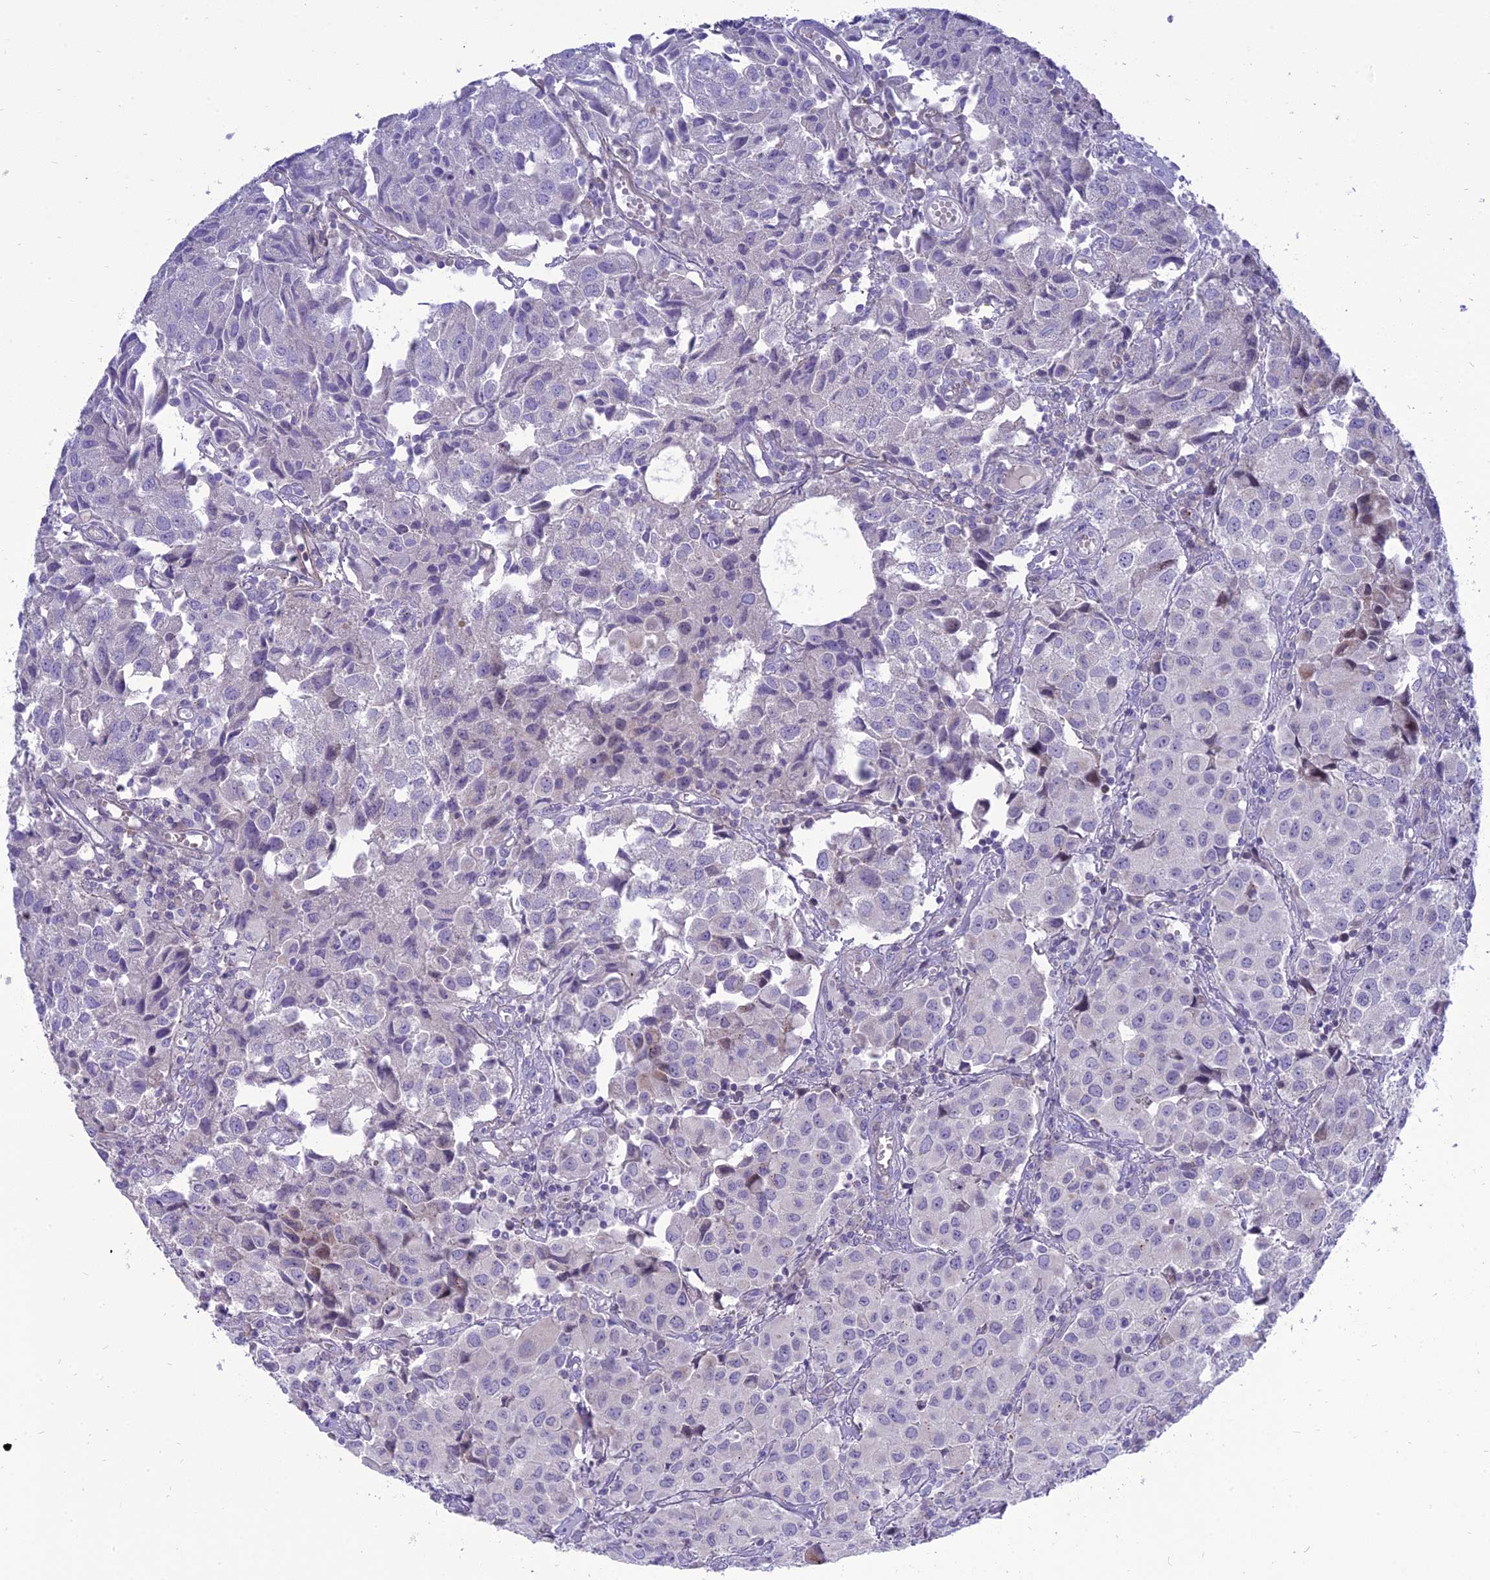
{"staining": {"intensity": "negative", "quantity": "none", "location": "none"}, "tissue": "urothelial cancer", "cell_type": "Tumor cells", "image_type": "cancer", "snomed": [{"axis": "morphology", "description": "Urothelial carcinoma, High grade"}, {"axis": "topography", "description": "Urinary bladder"}], "caption": "Protein analysis of urothelial cancer shows no significant staining in tumor cells.", "gene": "MBD3L1", "patient": {"sex": "female", "age": 75}}